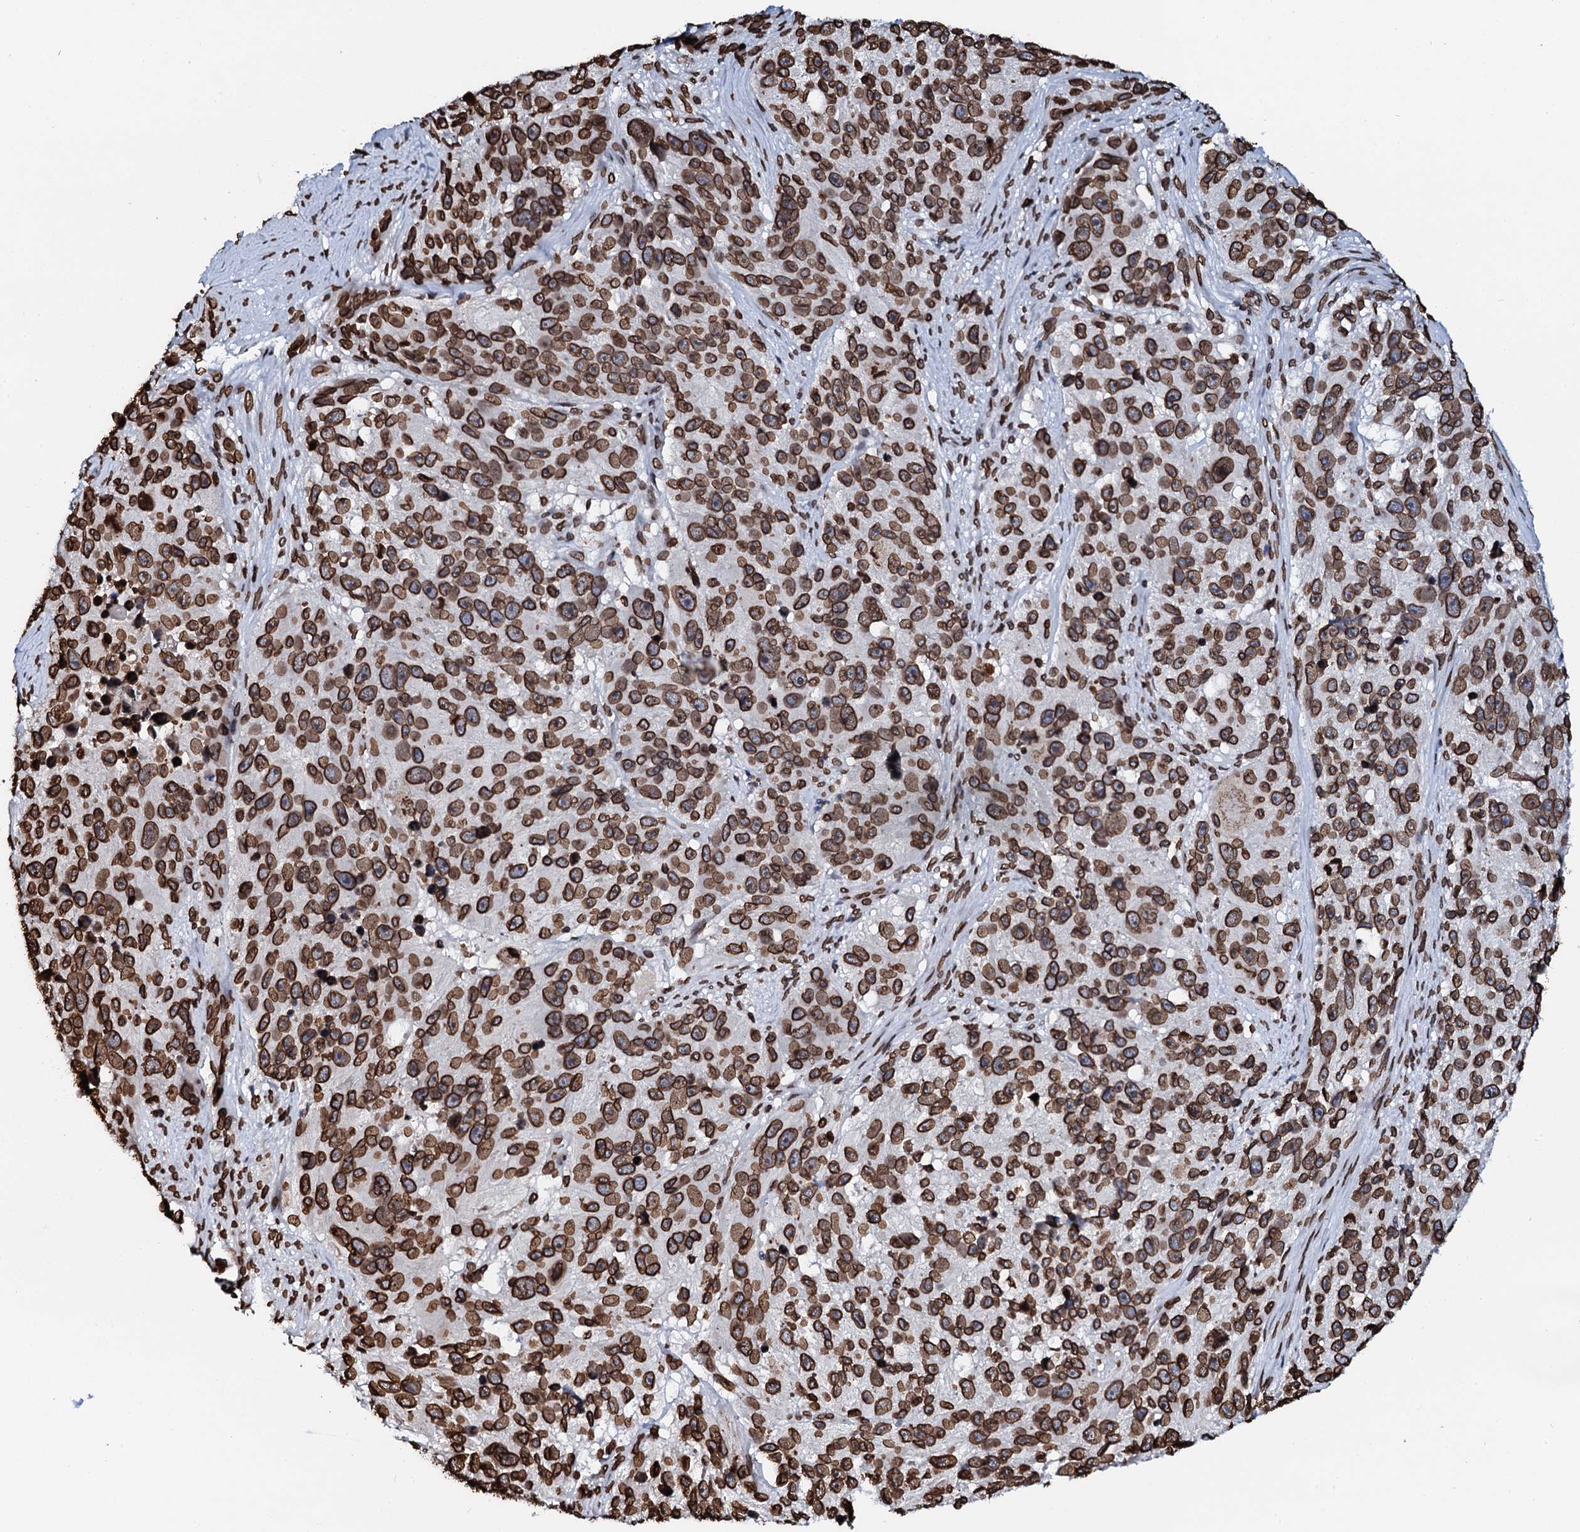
{"staining": {"intensity": "strong", "quantity": ">75%", "location": "cytoplasmic/membranous,nuclear"}, "tissue": "melanoma", "cell_type": "Tumor cells", "image_type": "cancer", "snomed": [{"axis": "morphology", "description": "Malignant melanoma, NOS"}, {"axis": "topography", "description": "Skin"}], "caption": "Human melanoma stained with a protein marker reveals strong staining in tumor cells.", "gene": "KATNAL2", "patient": {"sex": "male", "age": 84}}